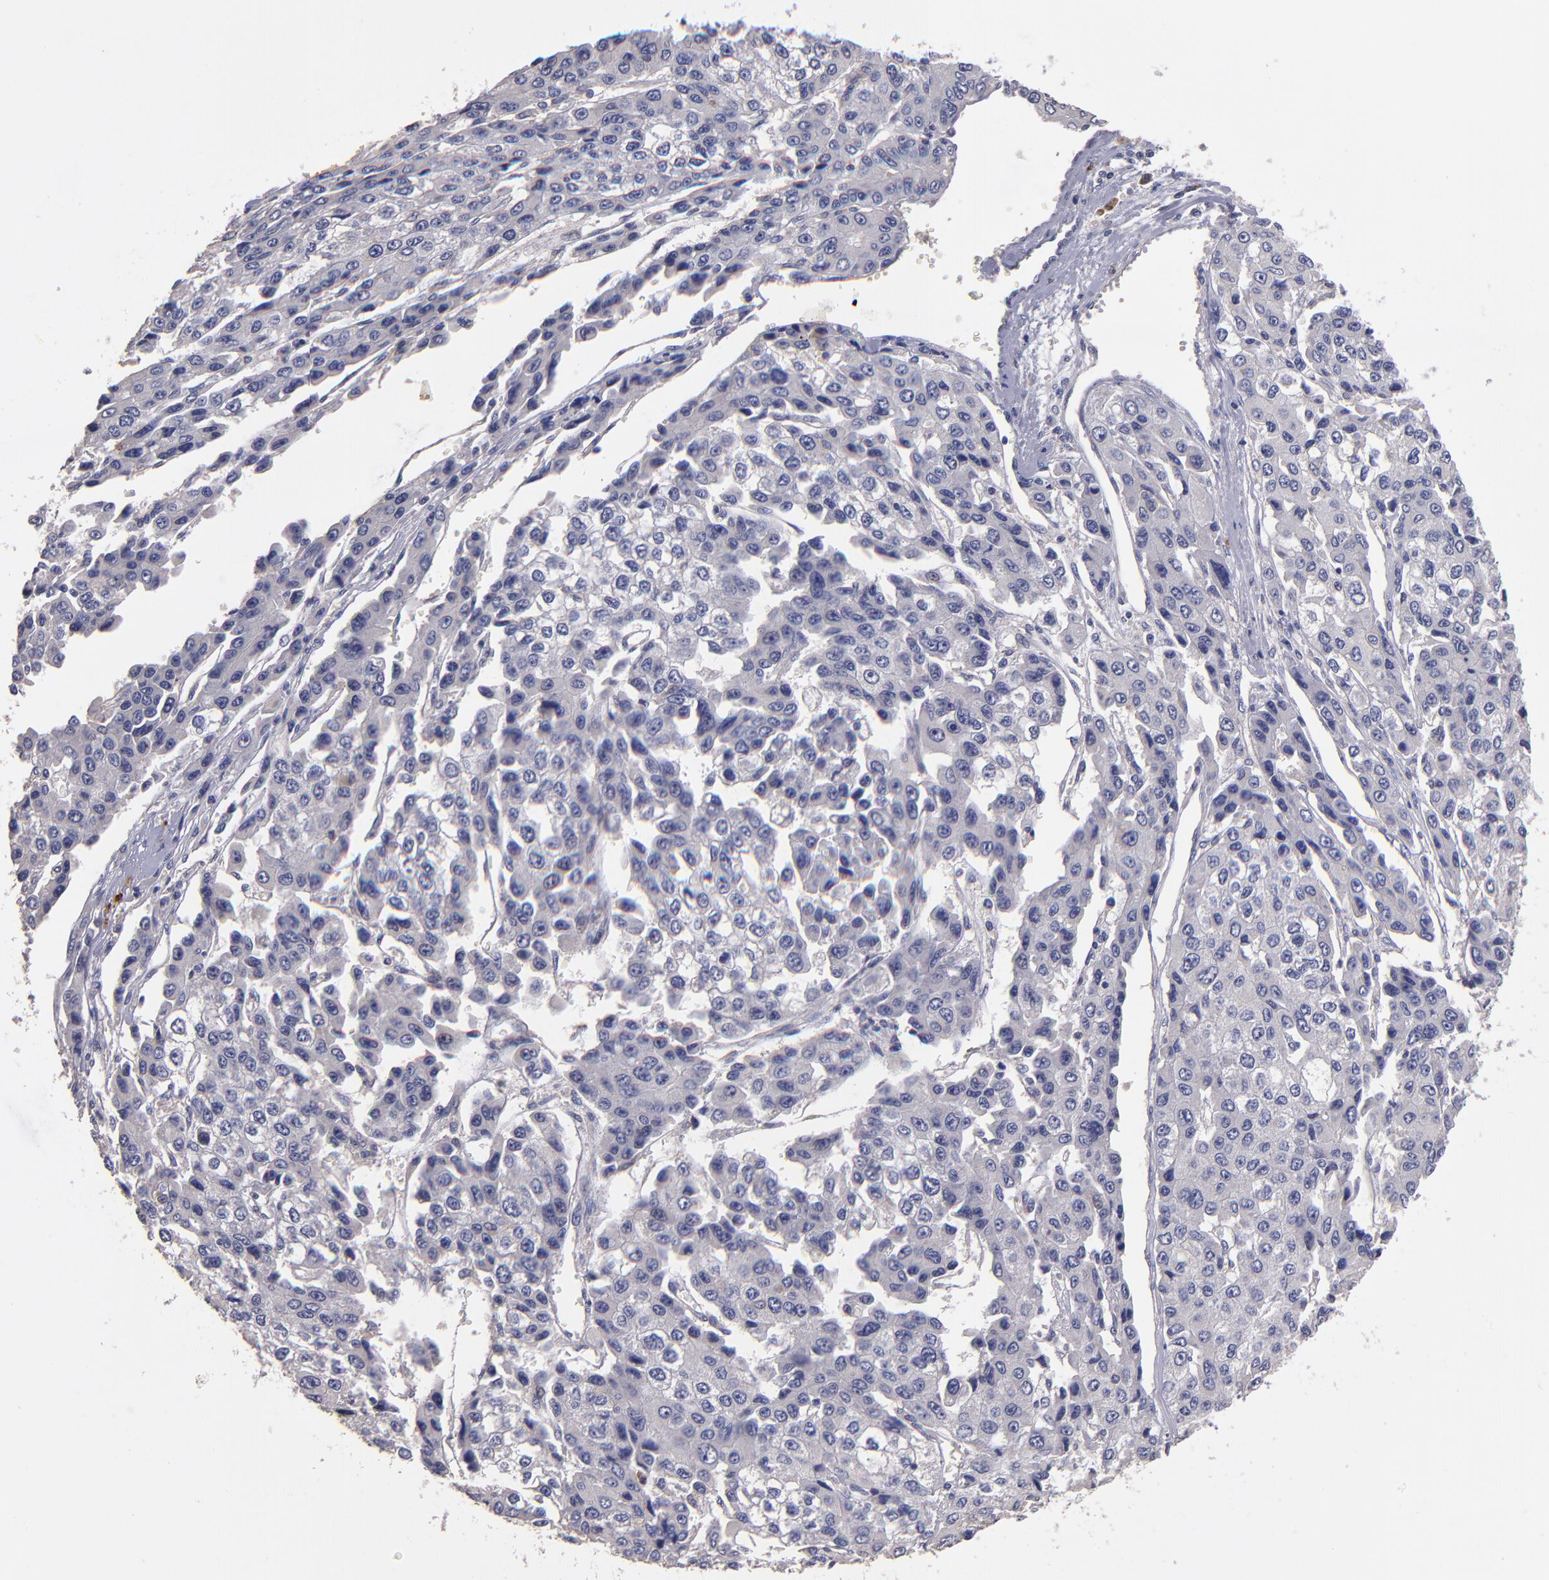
{"staining": {"intensity": "negative", "quantity": "none", "location": "none"}, "tissue": "liver cancer", "cell_type": "Tumor cells", "image_type": "cancer", "snomed": [{"axis": "morphology", "description": "Carcinoma, Hepatocellular, NOS"}, {"axis": "topography", "description": "Liver"}], "caption": "Immunohistochemistry histopathology image of hepatocellular carcinoma (liver) stained for a protein (brown), which displays no staining in tumor cells. (DAB (3,3'-diaminobenzidine) immunohistochemistry (IHC) with hematoxylin counter stain).", "gene": "MAGEE1", "patient": {"sex": "female", "age": 66}}